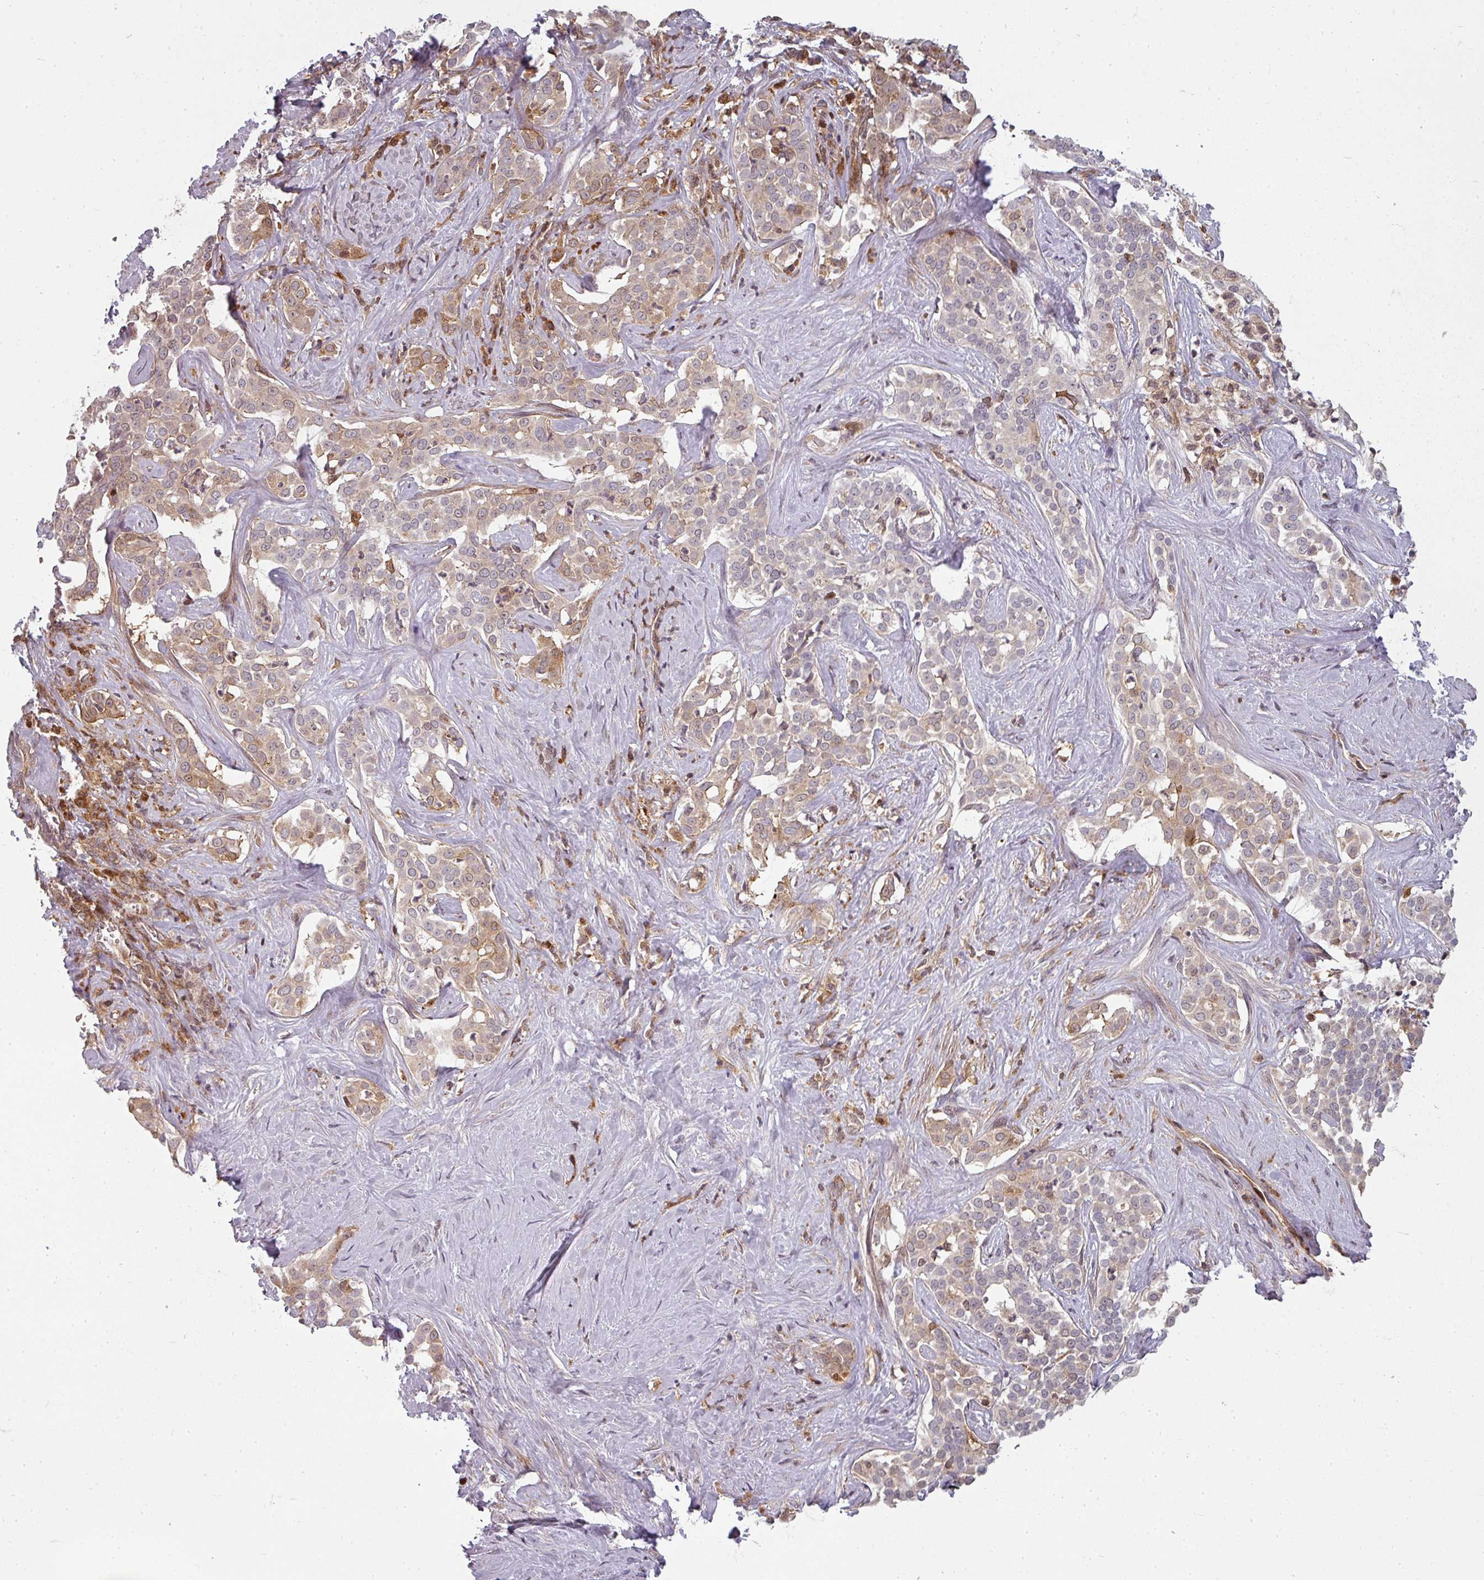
{"staining": {"intensity": "weak", "quantity": "25%-75%", "location": "cytoplasmic/membranous"}, "tissue": "liver cancer", "cell_type": "Tumor cells", "image_type": "cancer", "snomed": [{"axis": "morphology", "description": "Cholangiocarcinoma"}, {"axis": "topography", "description": "Liver"}], "caption": "Immunohistochemistry histopathology image of neoplastic tissue: liver cancer (cholangiocarcinoma) stained using immunohistochemistry shows low levels of weak protein expression localized specifically in the cytoplasmic/membranous of tumor cells, appearing as a cytoplasmic/membranous brown color.", "gene": "CLIC1", "patient": {"sex": "male", "age": 67}}